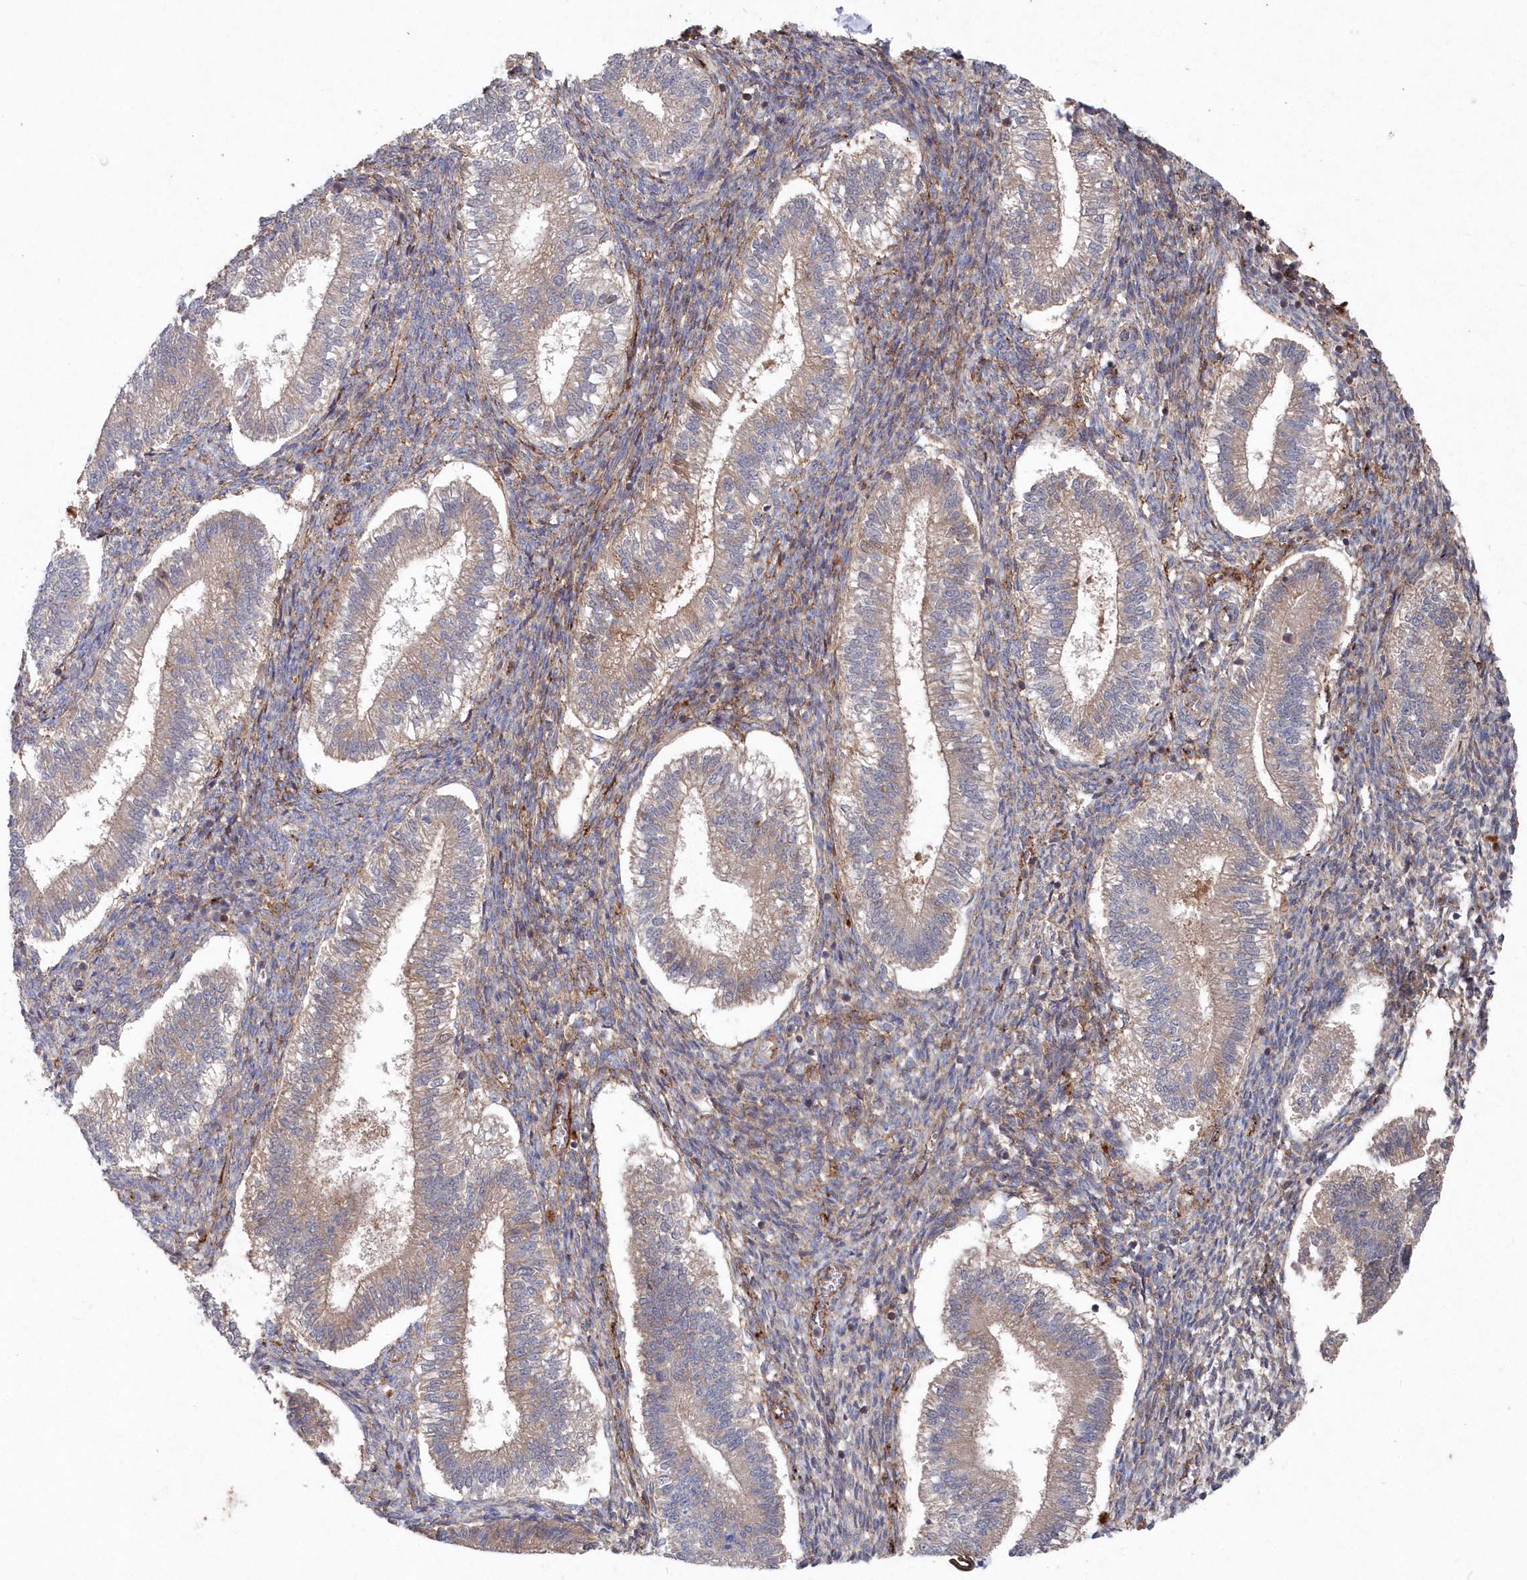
{"staining": {"intensity": "negative", "quantity": "none", "location": "none"}, "tissue": "endometrium", "cell_type": "Cells in endometrial stroma", "image_type": "normal", "snomed": [{"axis": "morphology", "description": "Normal tissue, NOS"}, {"axis": "topography", "description": "Endometrium"}], "caption": "The immunohistochemistry histopathology image has no significant staining in cells in endometrial stroma of endometrium. (IHC, brightfield microscopy, high magnification).", "gene": "ABHD14B", "patient": {"sex": "female", "age": 25}}